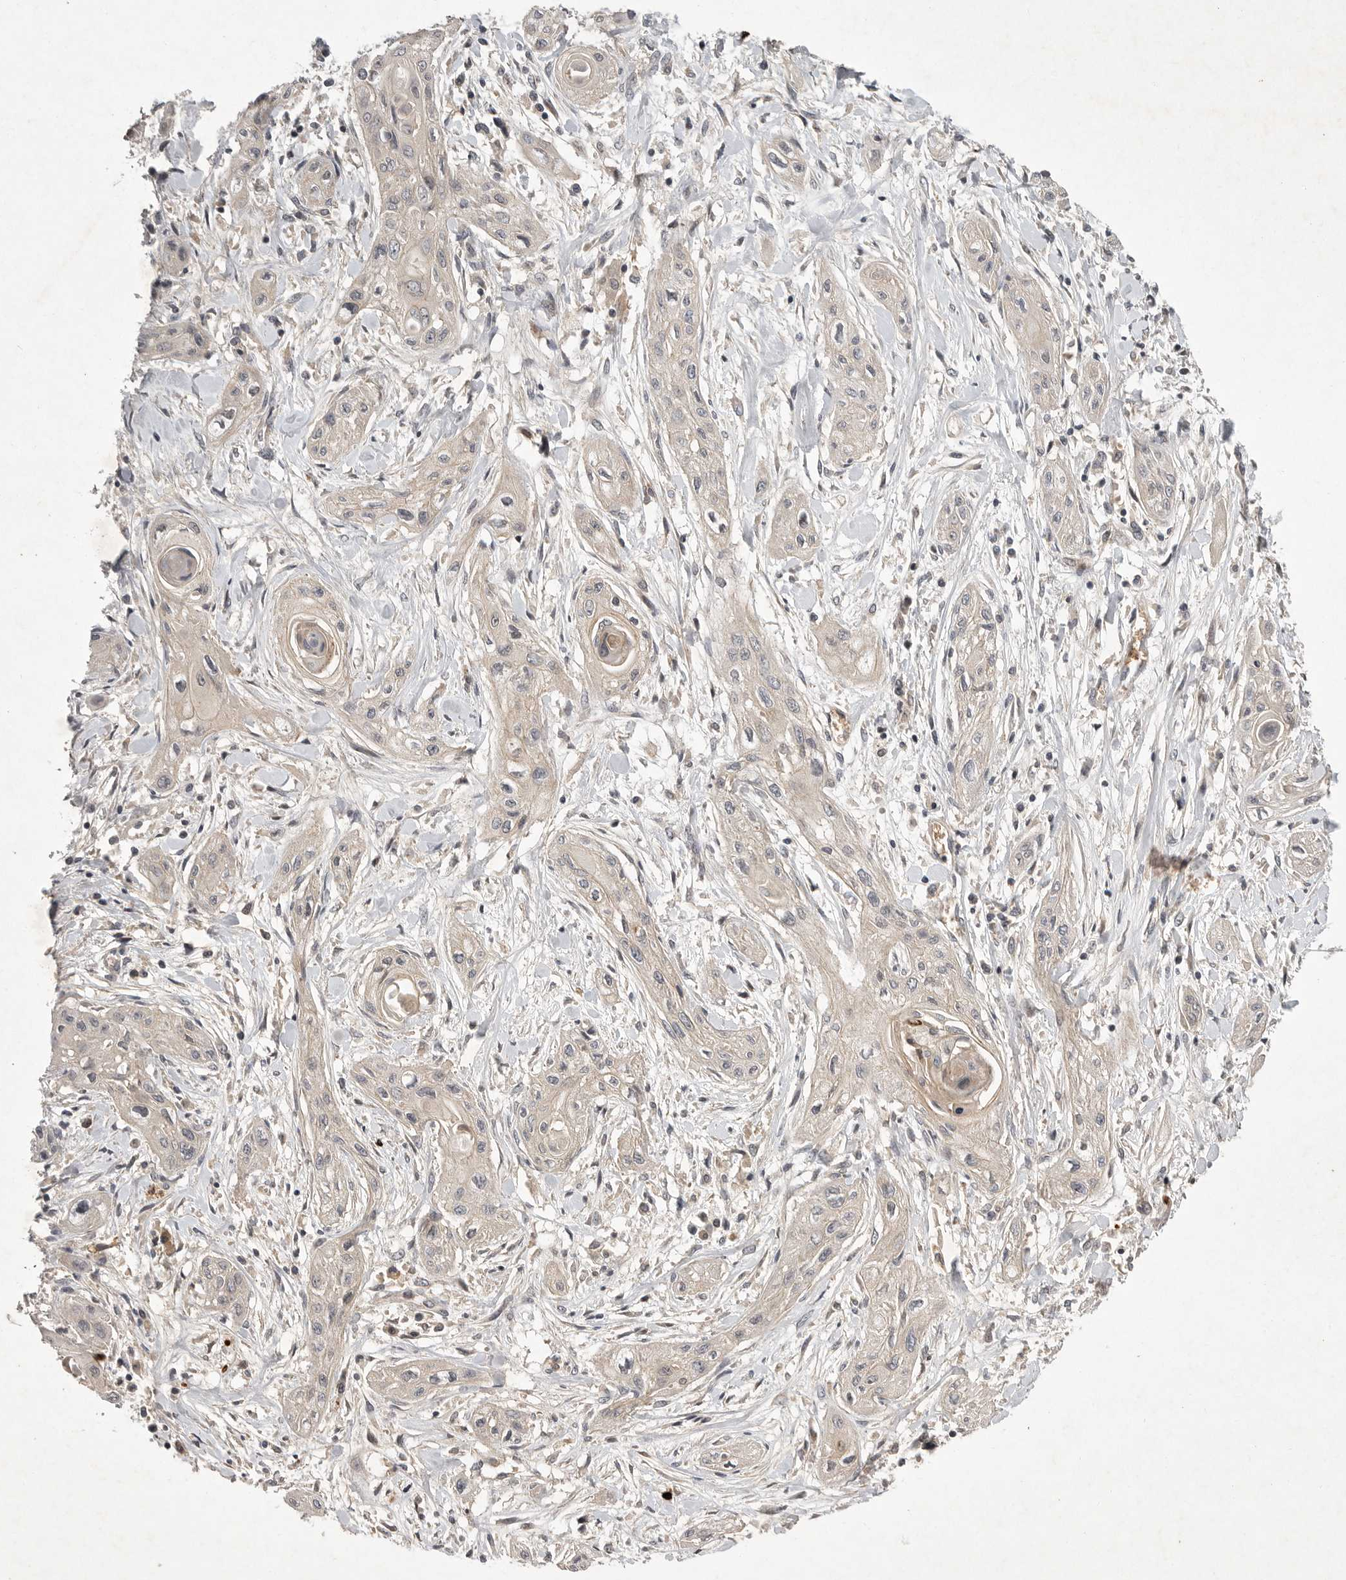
{"staining": {"intensity": "weak", "quantity": "<25%", "location": "cytoplasmic/membranous"}, "tissue": "lung cancer", "cell_type": "Tumor cells", "image_type": "cancer", "snomed": [{"axis": "morphology", "description": "Squamous cell carcinoma, NOS"}, {"axis": "topography", "description": "Lung"}], "caption": "High power microscopy photomicrograph of an IHC photomicrograph of lung cancer, revealing no significant staining in tumor cells.", "gene": "UBE3D", "patient": {"sex": "female", "age": 47}}